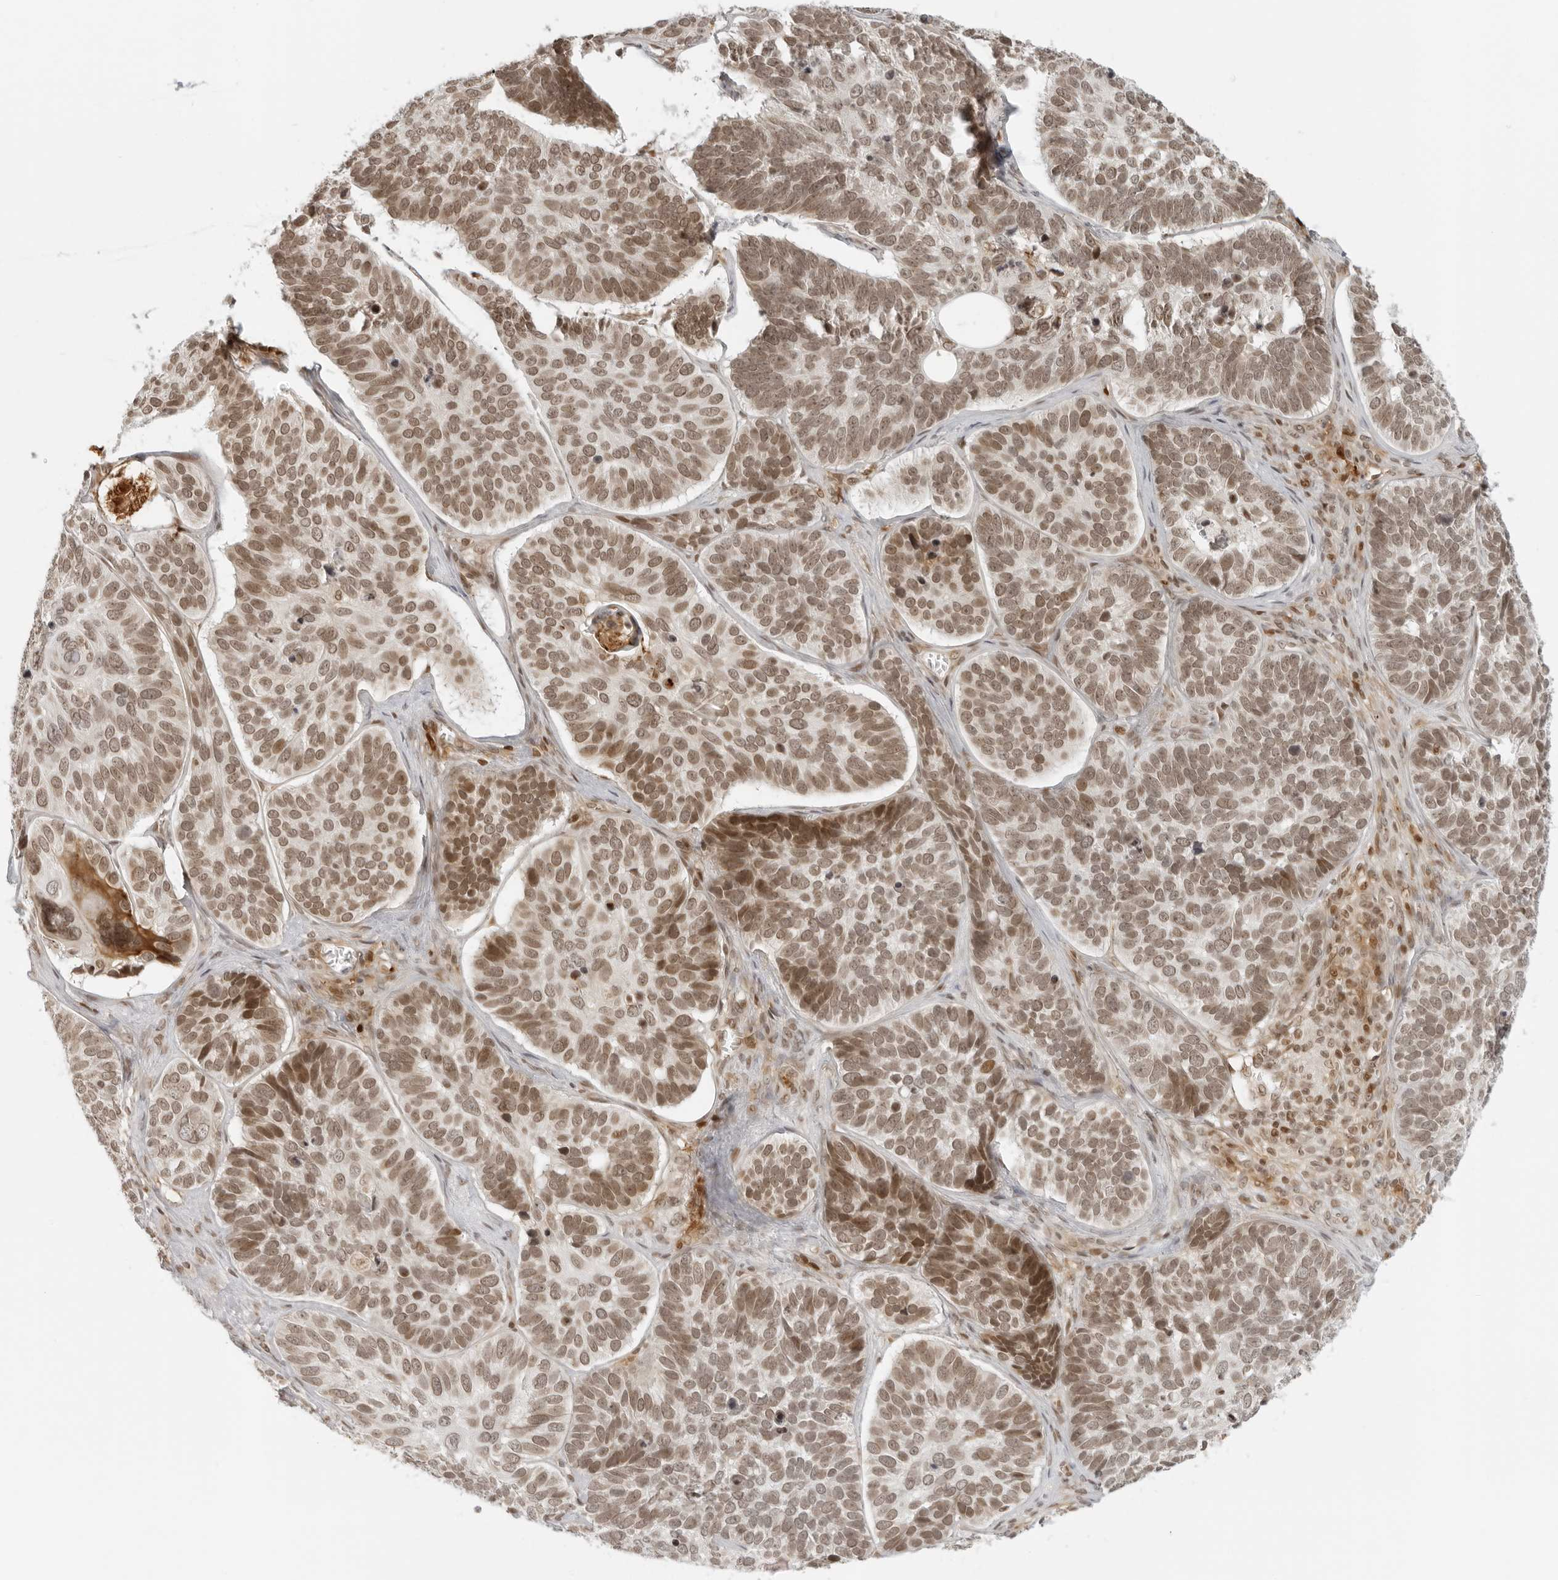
{"staining": {"intensity": "moderate", "quantity": ">75%", "location": "nuclear"}, "tissue": "skin cancer", "cell_type": "Tumor cells", "image_type": "cancer", "snomed": [{"axis": "morphology", "description": "Basal cell carcinoma"}, {"axis": "topography", "description": "Skin"}], "caption": "This is a photomicrograph of IHC staining of skin cancer, which shows moderate staining in the nuclear of tumor cells.", "gene": "ZNF407", "patient": {"sex": "male", "age": 62}}